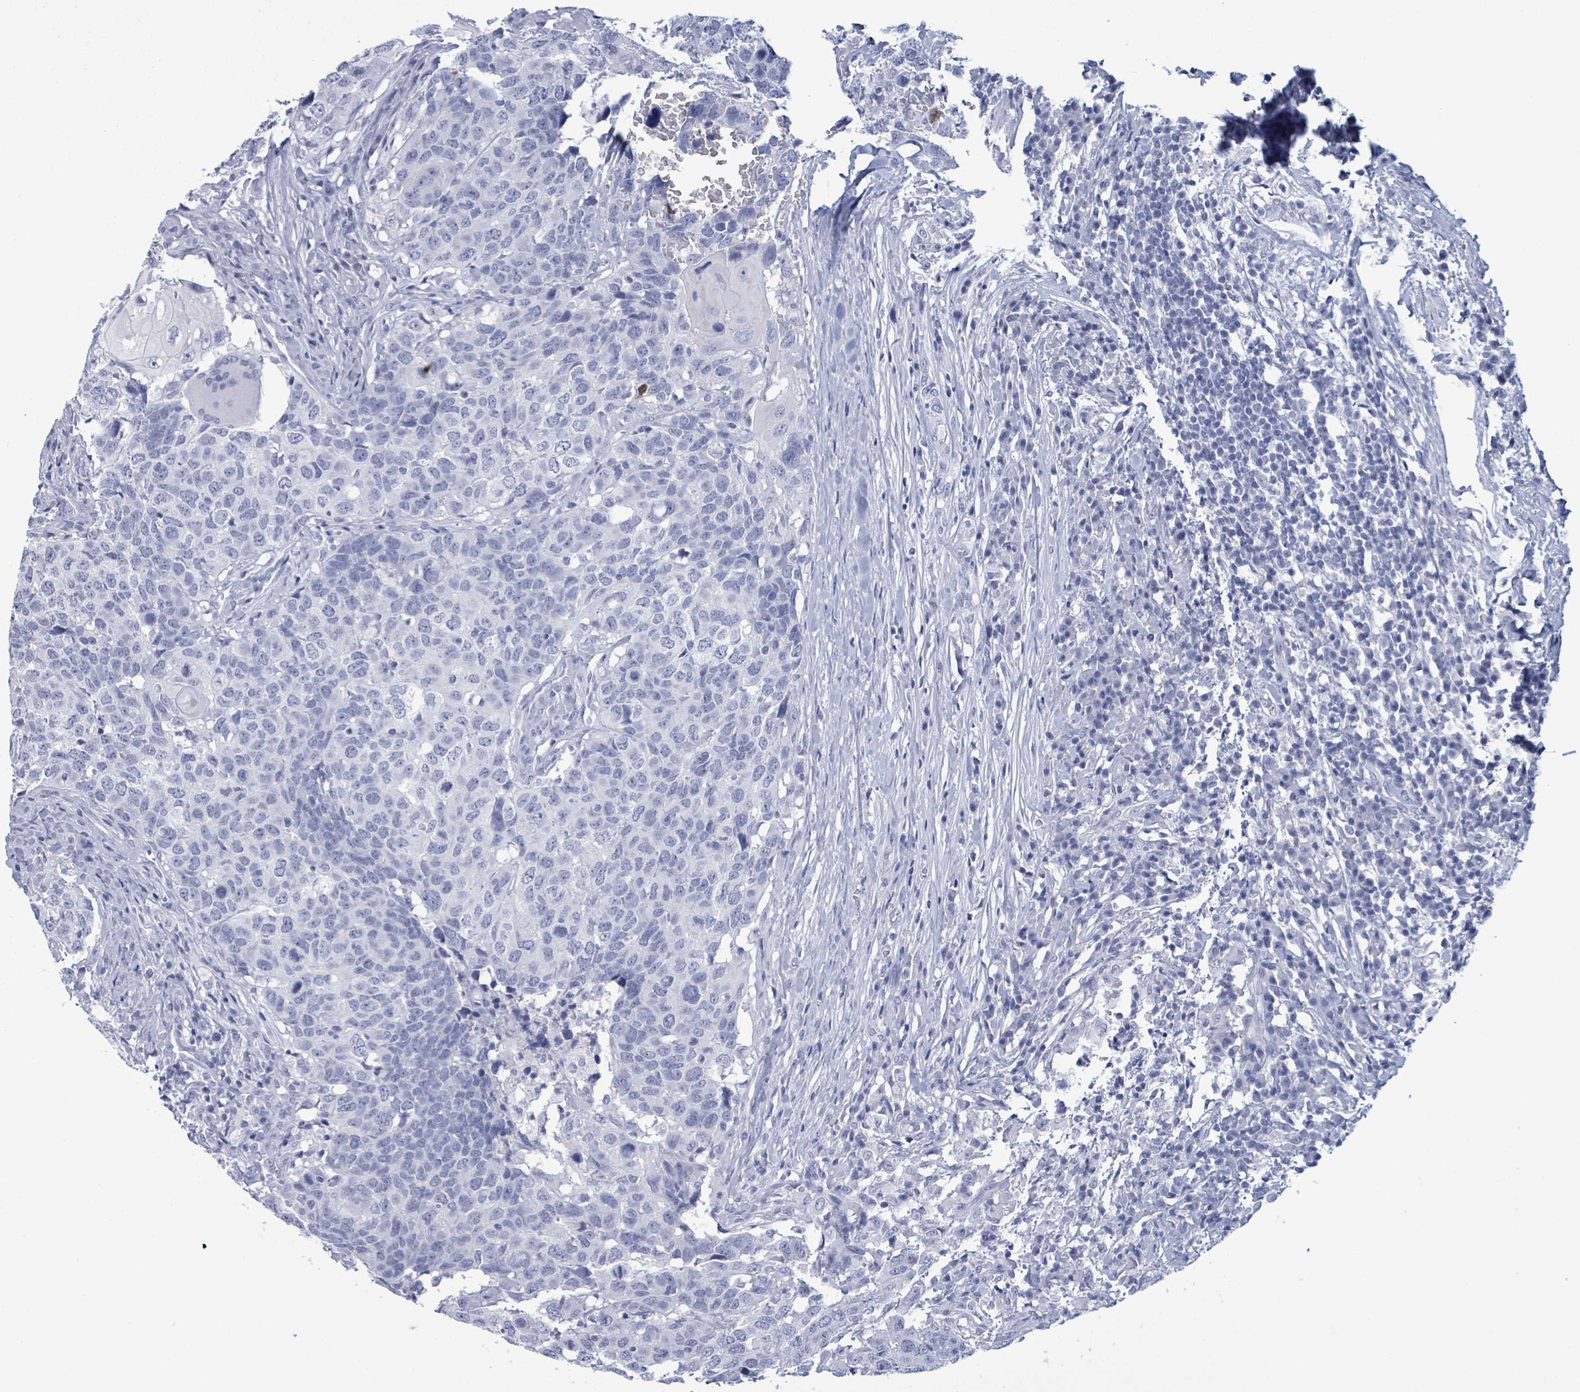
{"staining": {"intensity": "negative", "quantity": "none", "location": "none"}, "tissue": "head and neck cancer", "cell_type": "Tumor cells", "image_type": "cancer", "snomed": [{"axis": "morphology", "description": "Normal tissue, NOS"}, {"axis": "morphology", "description": "Squamous cell carcinoma, NOS"}, {"axis": "topography", "description": "Skeletal muscle"}, {"axis": "topography", "description": "Vascular tissue"}, {"axis": "topography", "description": "Peripheral nerve tissue"}, {"axis": "topography", "description": "Head-Neck"}], "caption": "Tumor cells show no significant expression in head and neck squamous cell carcinoma. The staining is performed using DAB brown chromogen with nuclei counter-stained in using hematoxylin.", "gene": "NKX2-1", "patient": {"sex": "male", "age": 66}}